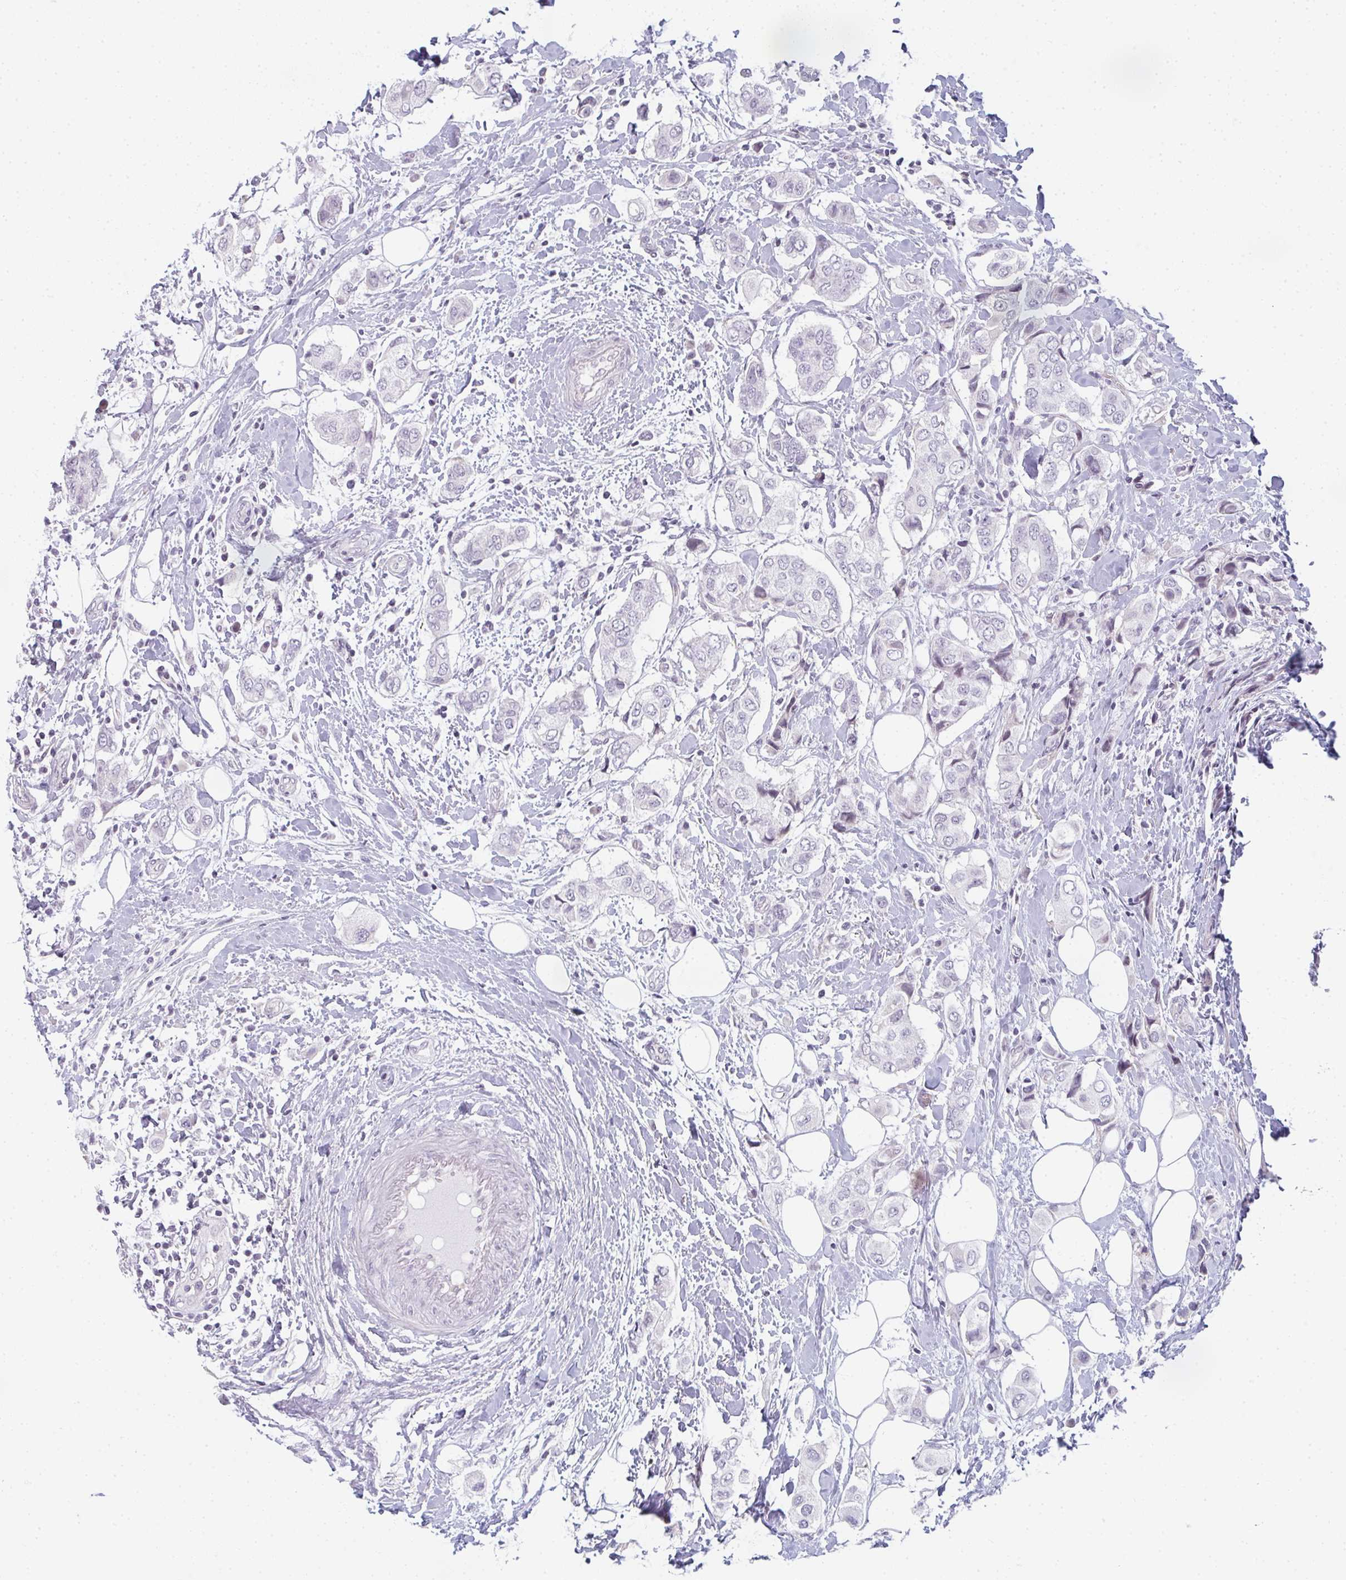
{"staining": {"intensity": "negative", "quantity": "none", "location": "none"}, "tissue": "breast cancer", "cell_type": "Tumor cells", "image_type": "cancer", "snomed": [{"axis": "morphology", "description": "Lobular carcinoma"}, {"axis": "topography", "description": "Breast"}], "caption": "The micrograph displays no staining of tumor cells in breast cancer (lobular carcinoma).", "gene": "RBBP6", "patient": {"sex": "female", "age": 51}}